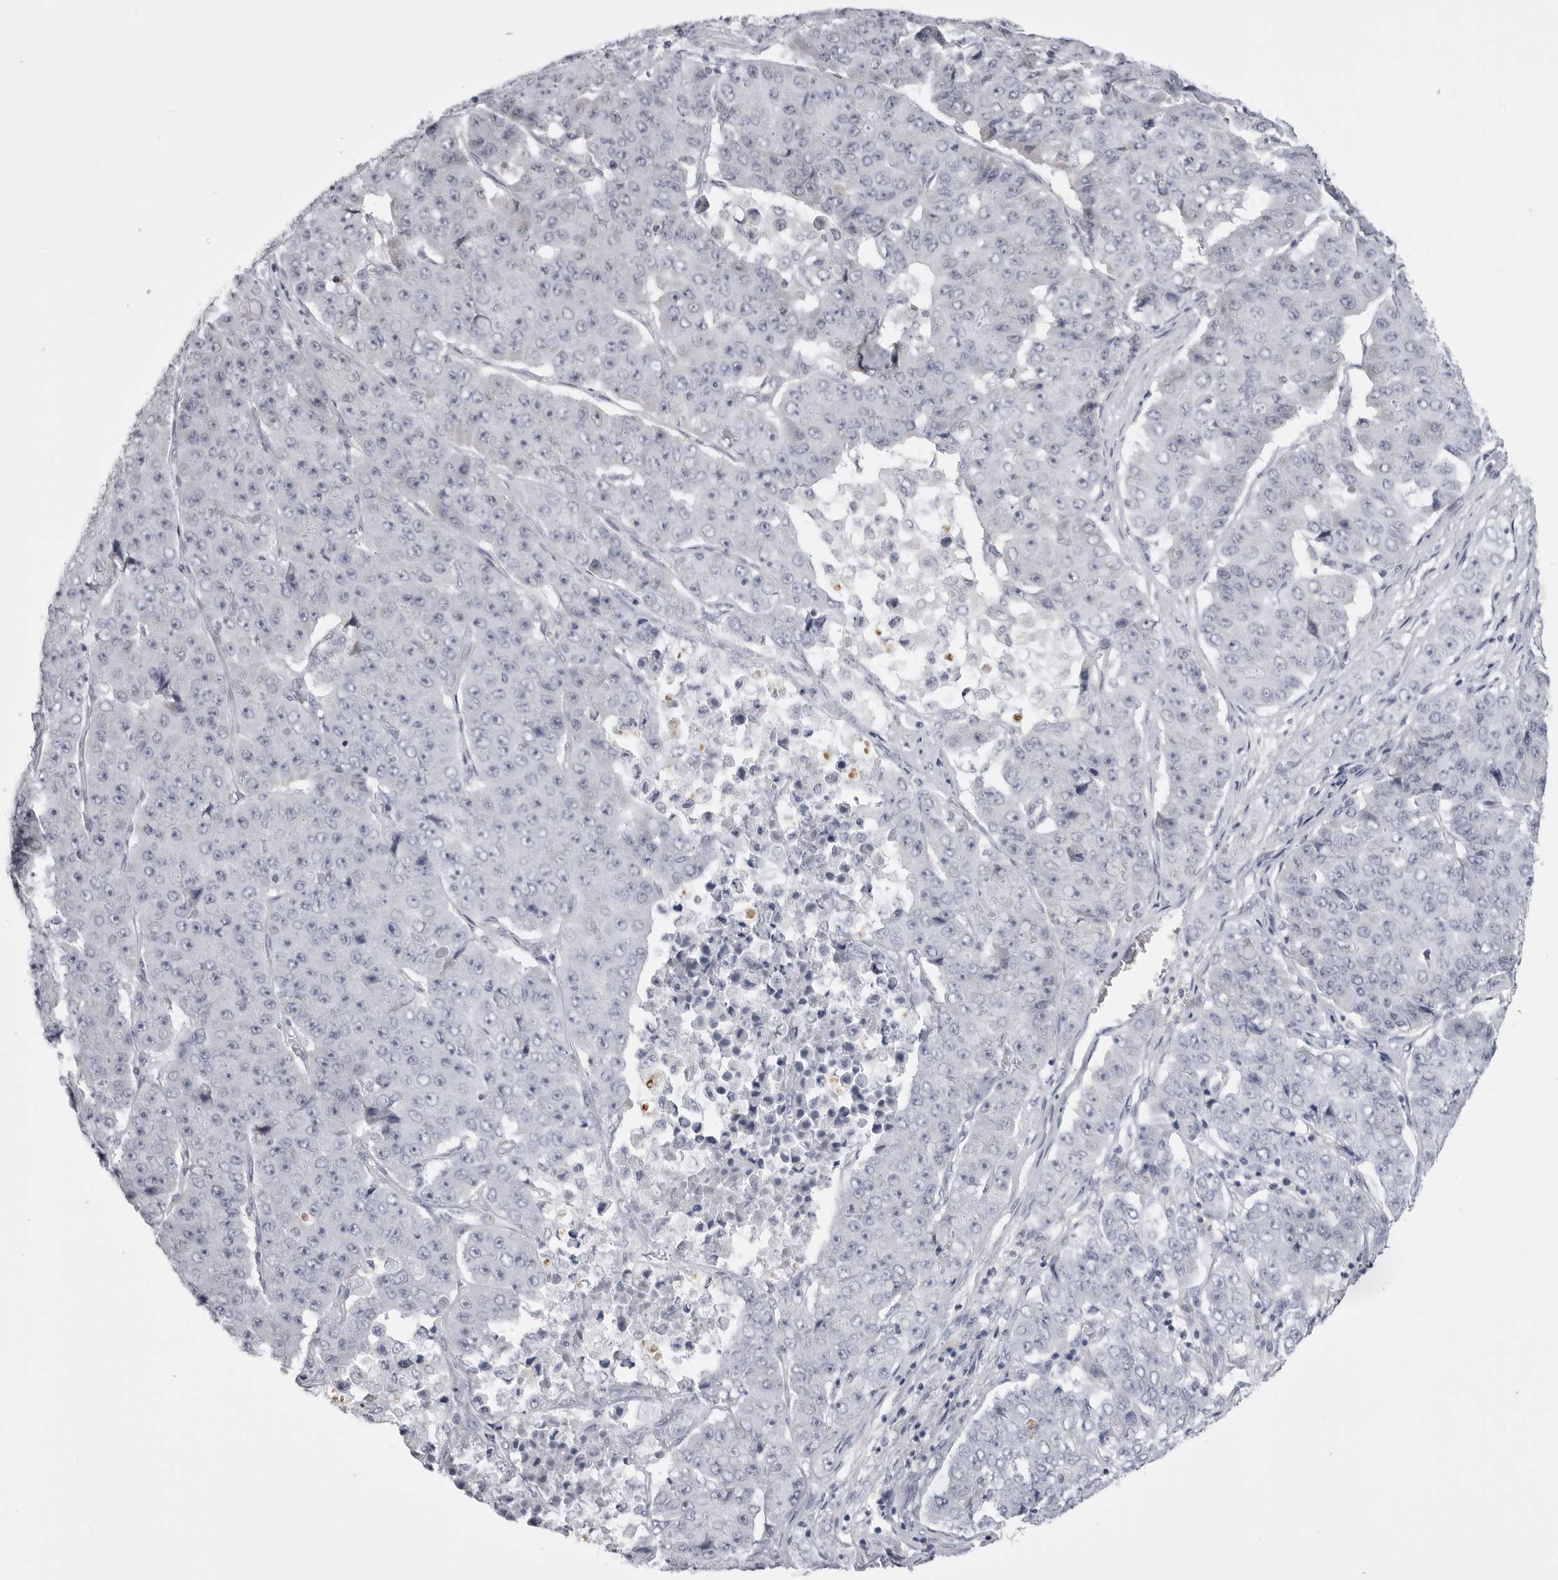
{"staining": {"intensity": "negative", "quantity": "none", "location": "none"}, "tissue": "pancreatic cancer", "cell_type": "Tumor cells", "image_type": "cancer", "snomed": [{"axis": "morphology", "description": "Adenocarcinoma, NOS"}, {"axis": "topography", "description": "Pancreas"}], "caption": "Human adenocarcinoma (pancreatic) stained for a protein using immunohistochemistry (IHC) demonstrates no staining in tumor cells.", "gene": "TUFM", "patient": {"sex": "male", "age": 50}}